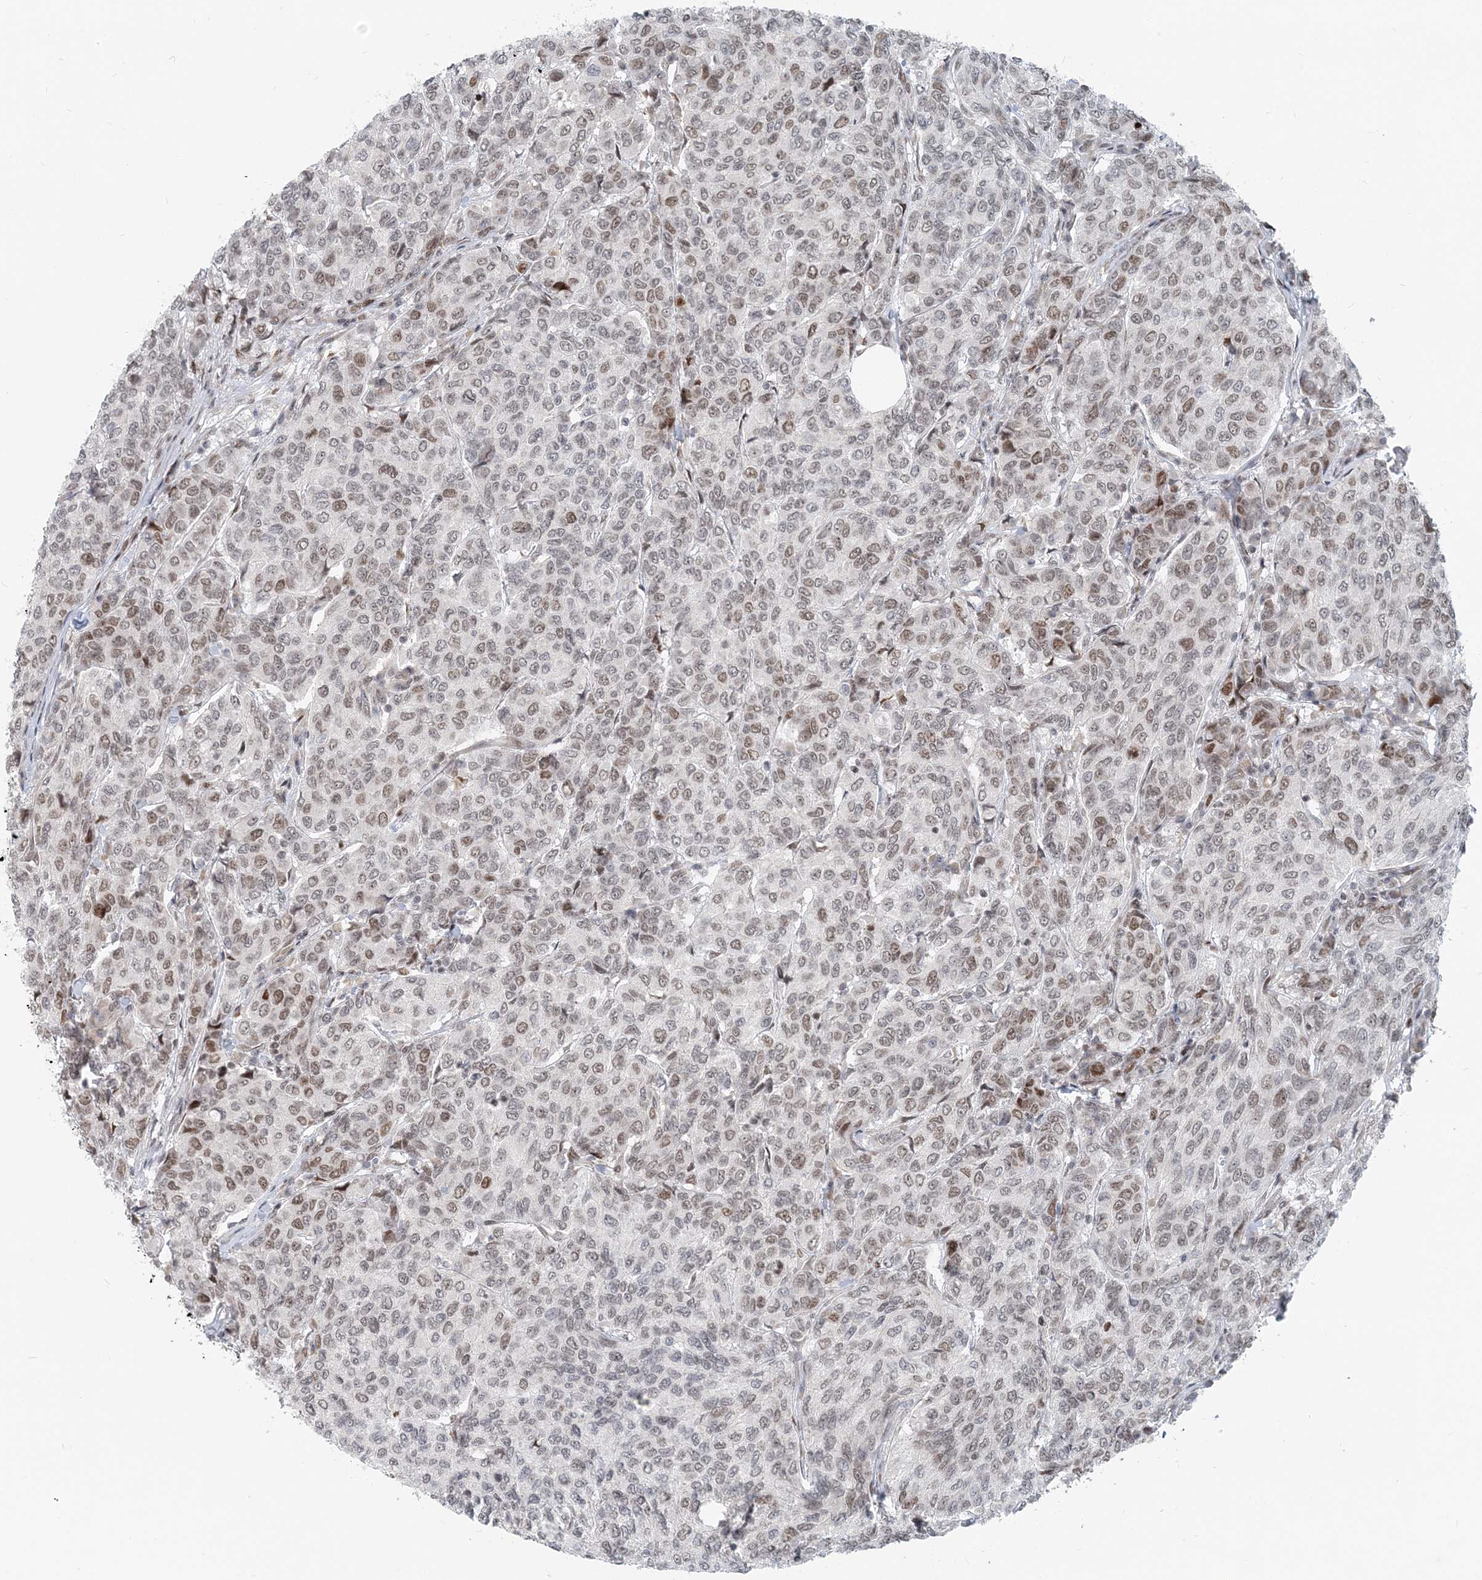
{"staining": {"intensity": "moderate", "quantity": "<25%", "location": "nuclear"}, "tissue": "breast cancer", "cell_type": "Tumor cells", "image_type": "cancer", "snomed": [{"axis": "morphology", "description": "Duct carcinoma"}, {"axis": "topography", "description": "Breast"}], "caption": "Immunohistochemistry (IHC) of breast cancer (intraductal carcinoma) reveals low levels of moderate nuclear positivity in approximately <25% of tumor cells.", "gene": "BAZ1B", "patient": {"sex": "female", "age": 55}}